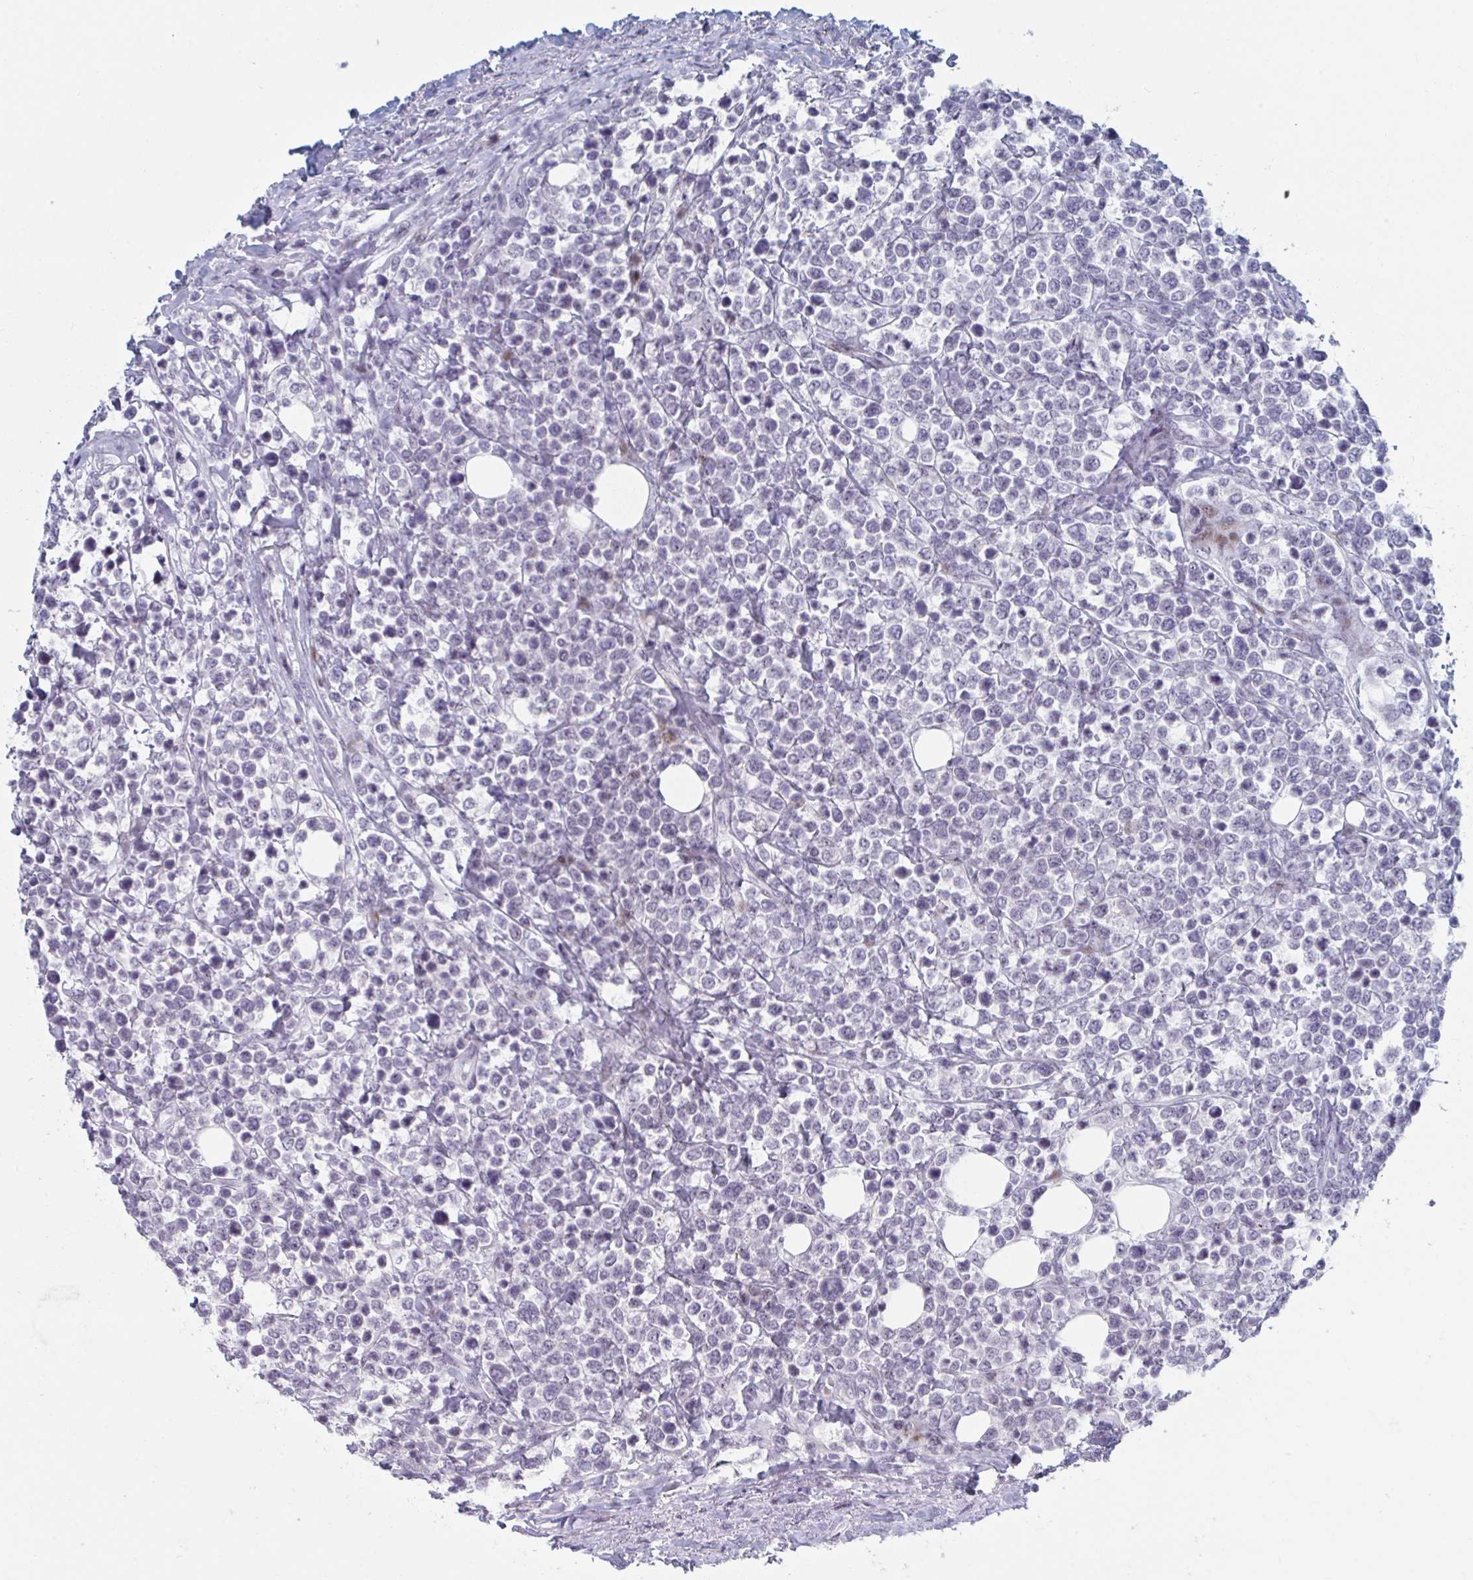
{"staining": {"intensity": "negative", "quantity": "none", "location": "none"}, "tissue": "lymphoma", "cell_type": "Tumor cells", "image_type": "cancer", "snomed": [{"axis": "morphology", "description": "Malignant lymphoma, non-Hodgkin's type, High grade"}, {"axis": "topography", "description": "Soft tissue"}], "caption": "The histopathology image displays no significant staining in tumor cells of malignant lymphoma, non-Hodgkin's type (high-grade). Nuclei are stained in blue.", "gene": "NR1H2", "patient": {"sex": "female", "age": 56}}